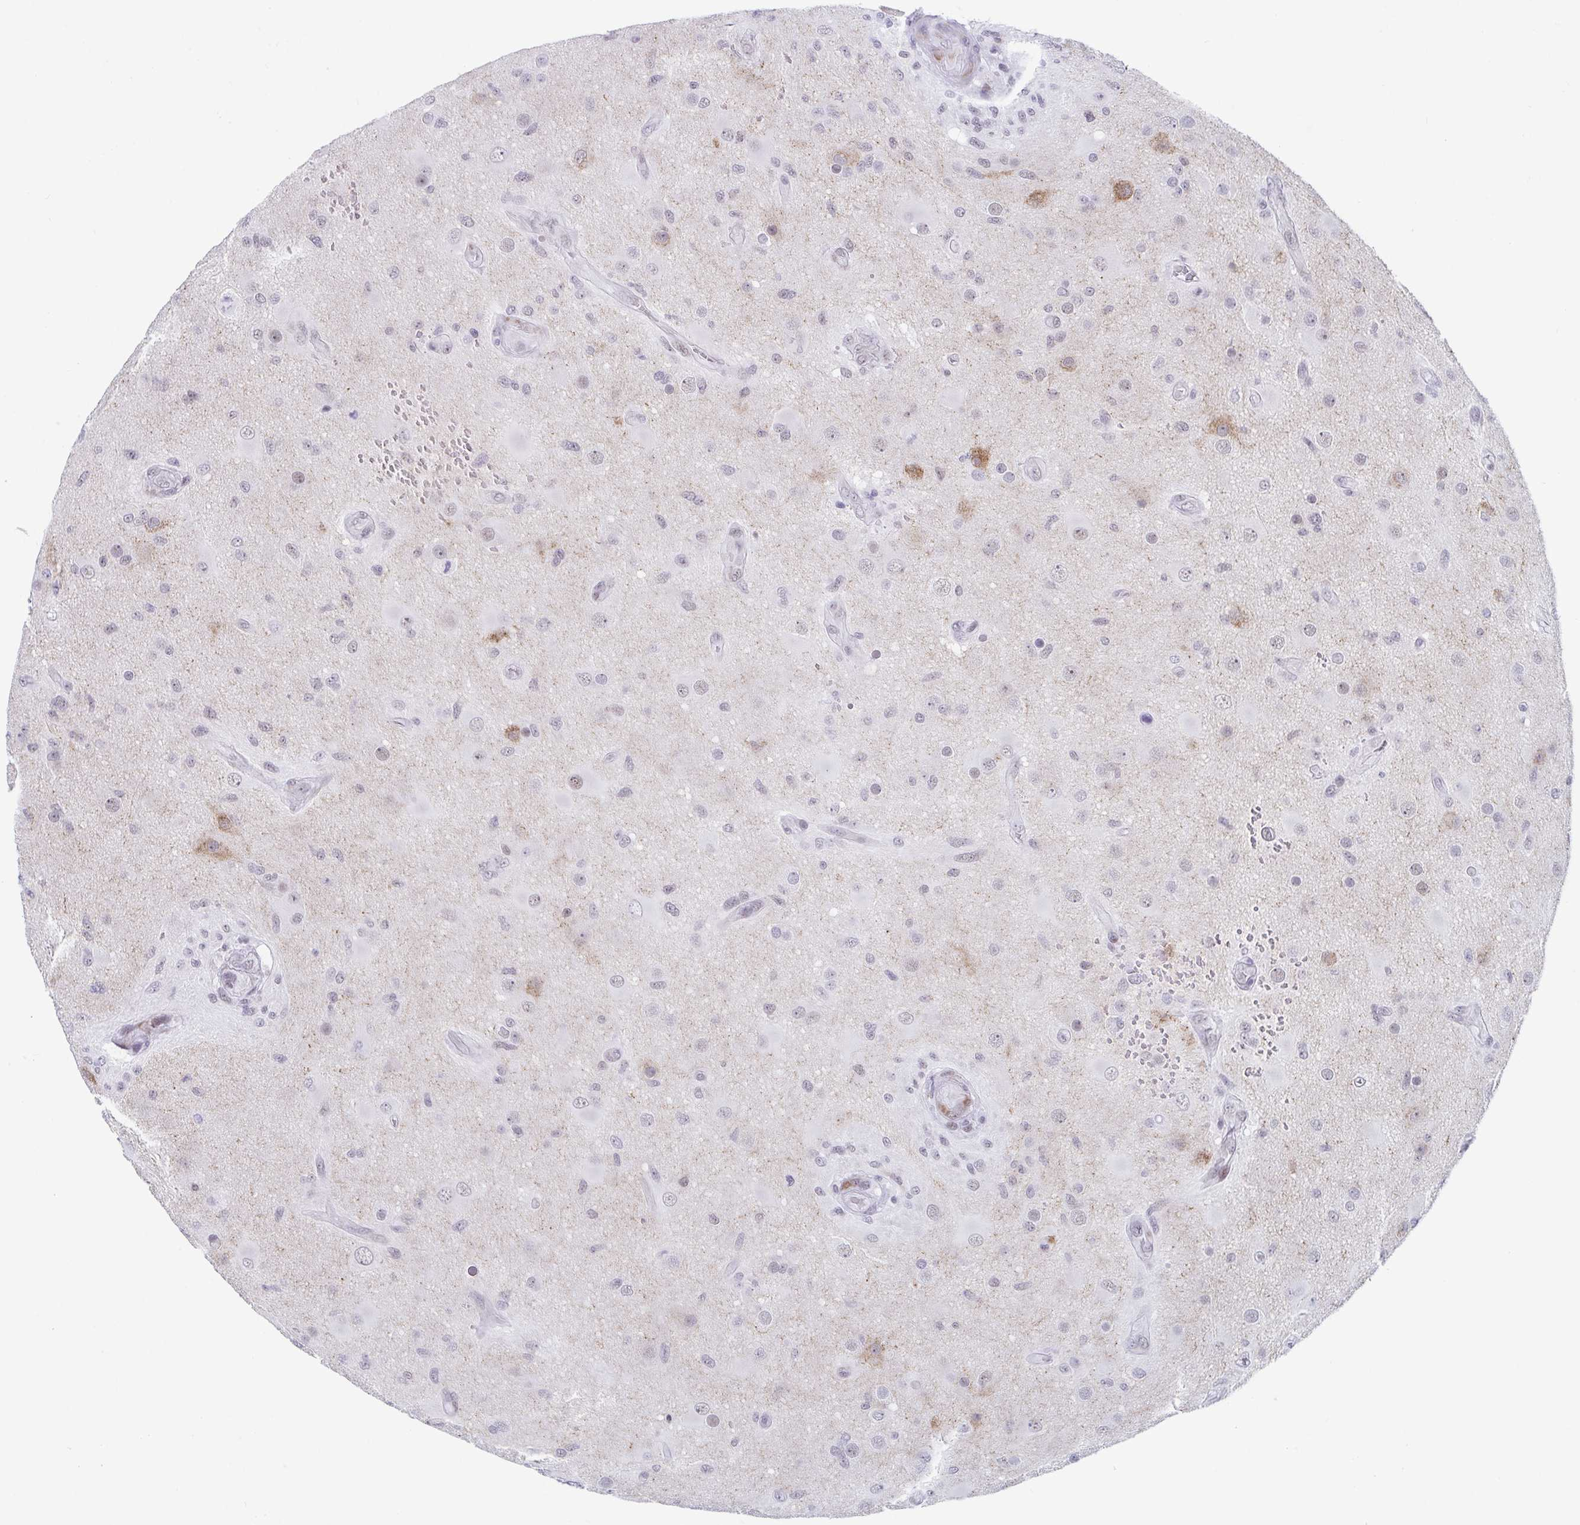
{"staining": {"intensity": "negative", "quantity": "none", "location": "none"}, "tissue": "glioma", "cell_type": "Tumor cells", "image_type": "cancer", "snomed": [{"axis": "morphology", "description": "Glioma, malignant, High grade"}, {"axis": "topography", "description": "Brain"}], "caption": "High-grade glioma (malignant) was stained to show a protein in brown. There is no significant staining in tumor cells. The staining was performed using DAB (3,3'-diaminobenzidine) to visualize the protein expression in brown, while the nuclei were stained in blue with hematoxylin (Magnification: 20x).", "gene": "WDR72", "patient": {"sex": "male", "age": 53}}